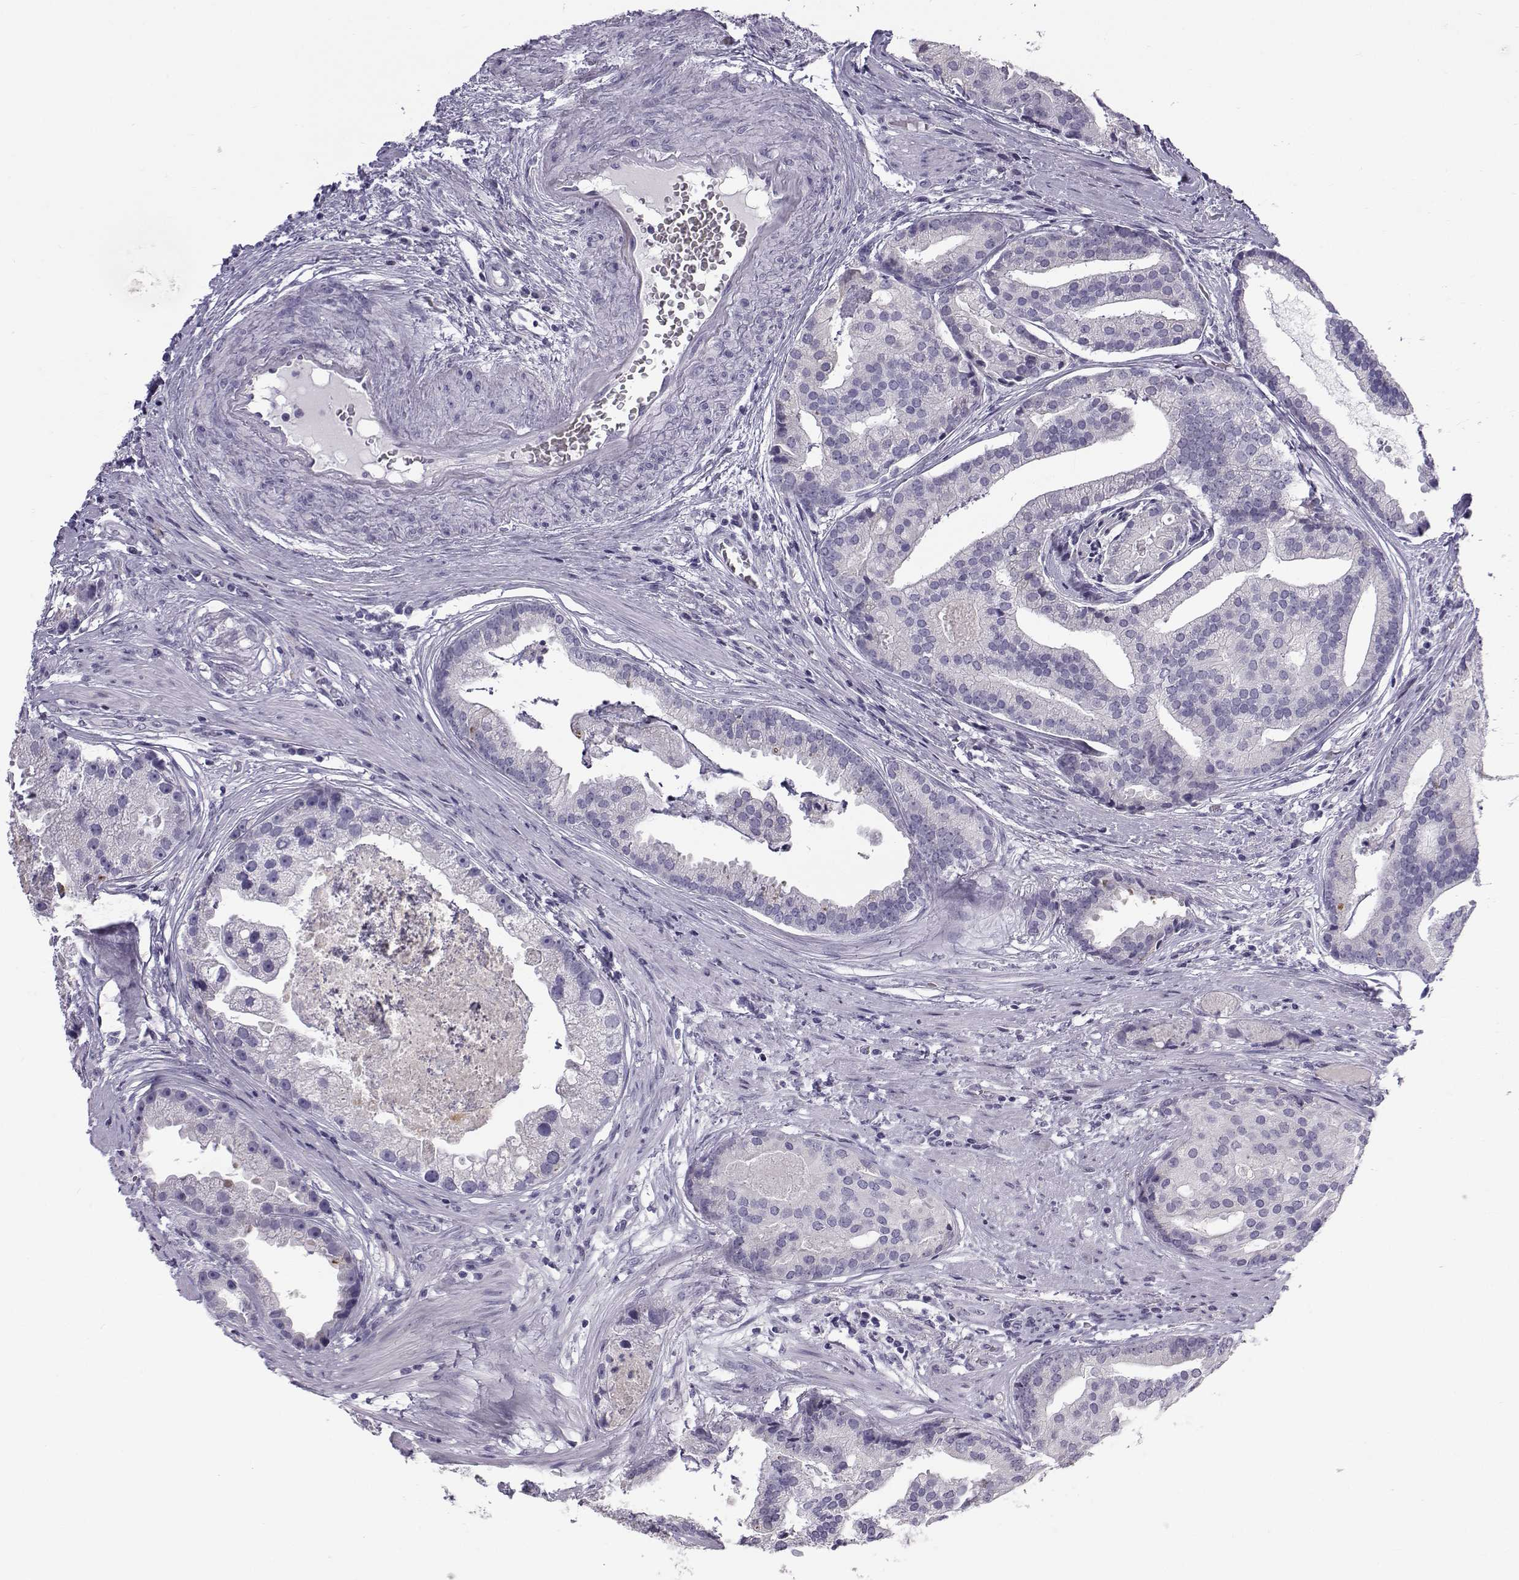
{"staining": {"intensity": "negative", "quantity": "none", "location": "none"}, "tissue": "prostate cancer", "cell_type": "Tumor cells", "image_type": "cancer", "snomed": [{"axis": "morphology", "description": "Adenocarcinoma, NOS"}, {"axis": "topography", "description": "Prostate and seminal vesicle, NOS"}, {"axis": "topography", "description": "Prostate"}], "caption": "A micrograph of human adenocarcinoma (prostate) is negative for staining in tumor cells. (DAB (3,3'-diaminobenzidine) immunohistochemistry (IHC), high magnification).", "gene": "RNASE12", "patient": {"sex": "male", "age": 44}}